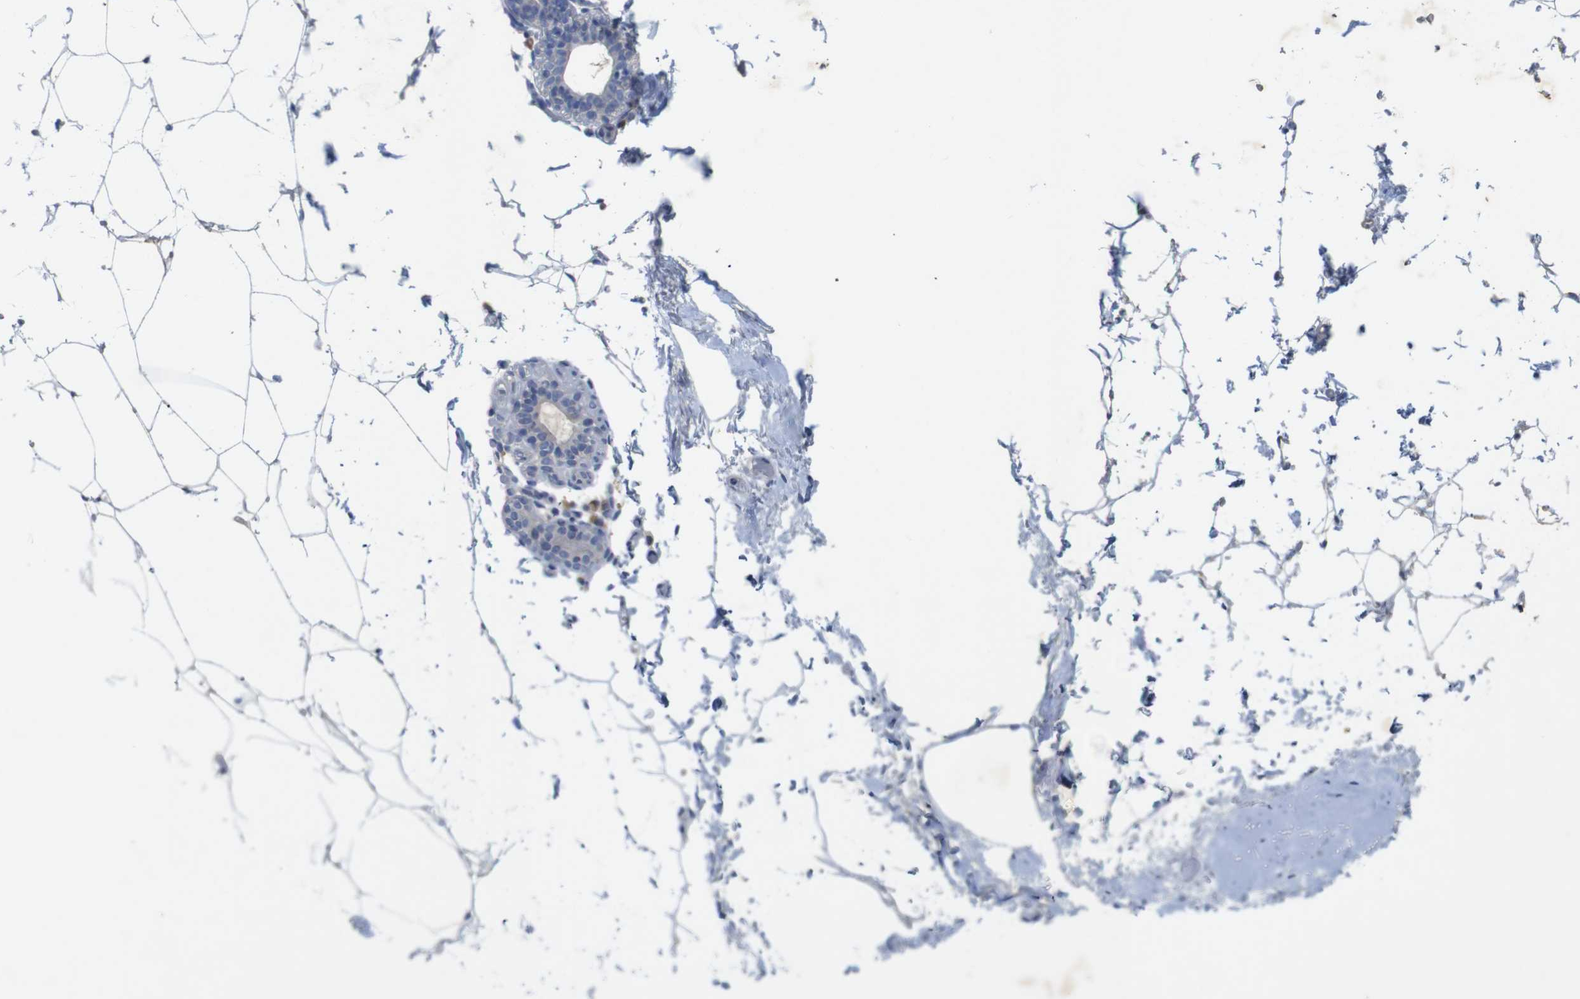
{"staining": {"intensity": "negative", "quantity": "none", "location": "none"}, "tissue": "adipose tissue", "cell_type": "Adipocytes", "image_type": "normal", "snomed": [{"axis": "morphology", "description": "Normal tissue, NOS"}, {"axis": "topography", "description": "Breast"}, {"axis": "topography", "description": "Soft tissue"}], "caption": "Immunohistochemistry image of benign adipose tissue: human adipose tissue stained with DAB demonstrates no significant protein staining in adipocytes.", "gene": "BCAR3", "patient": {"sex": "female", "age": 75}}